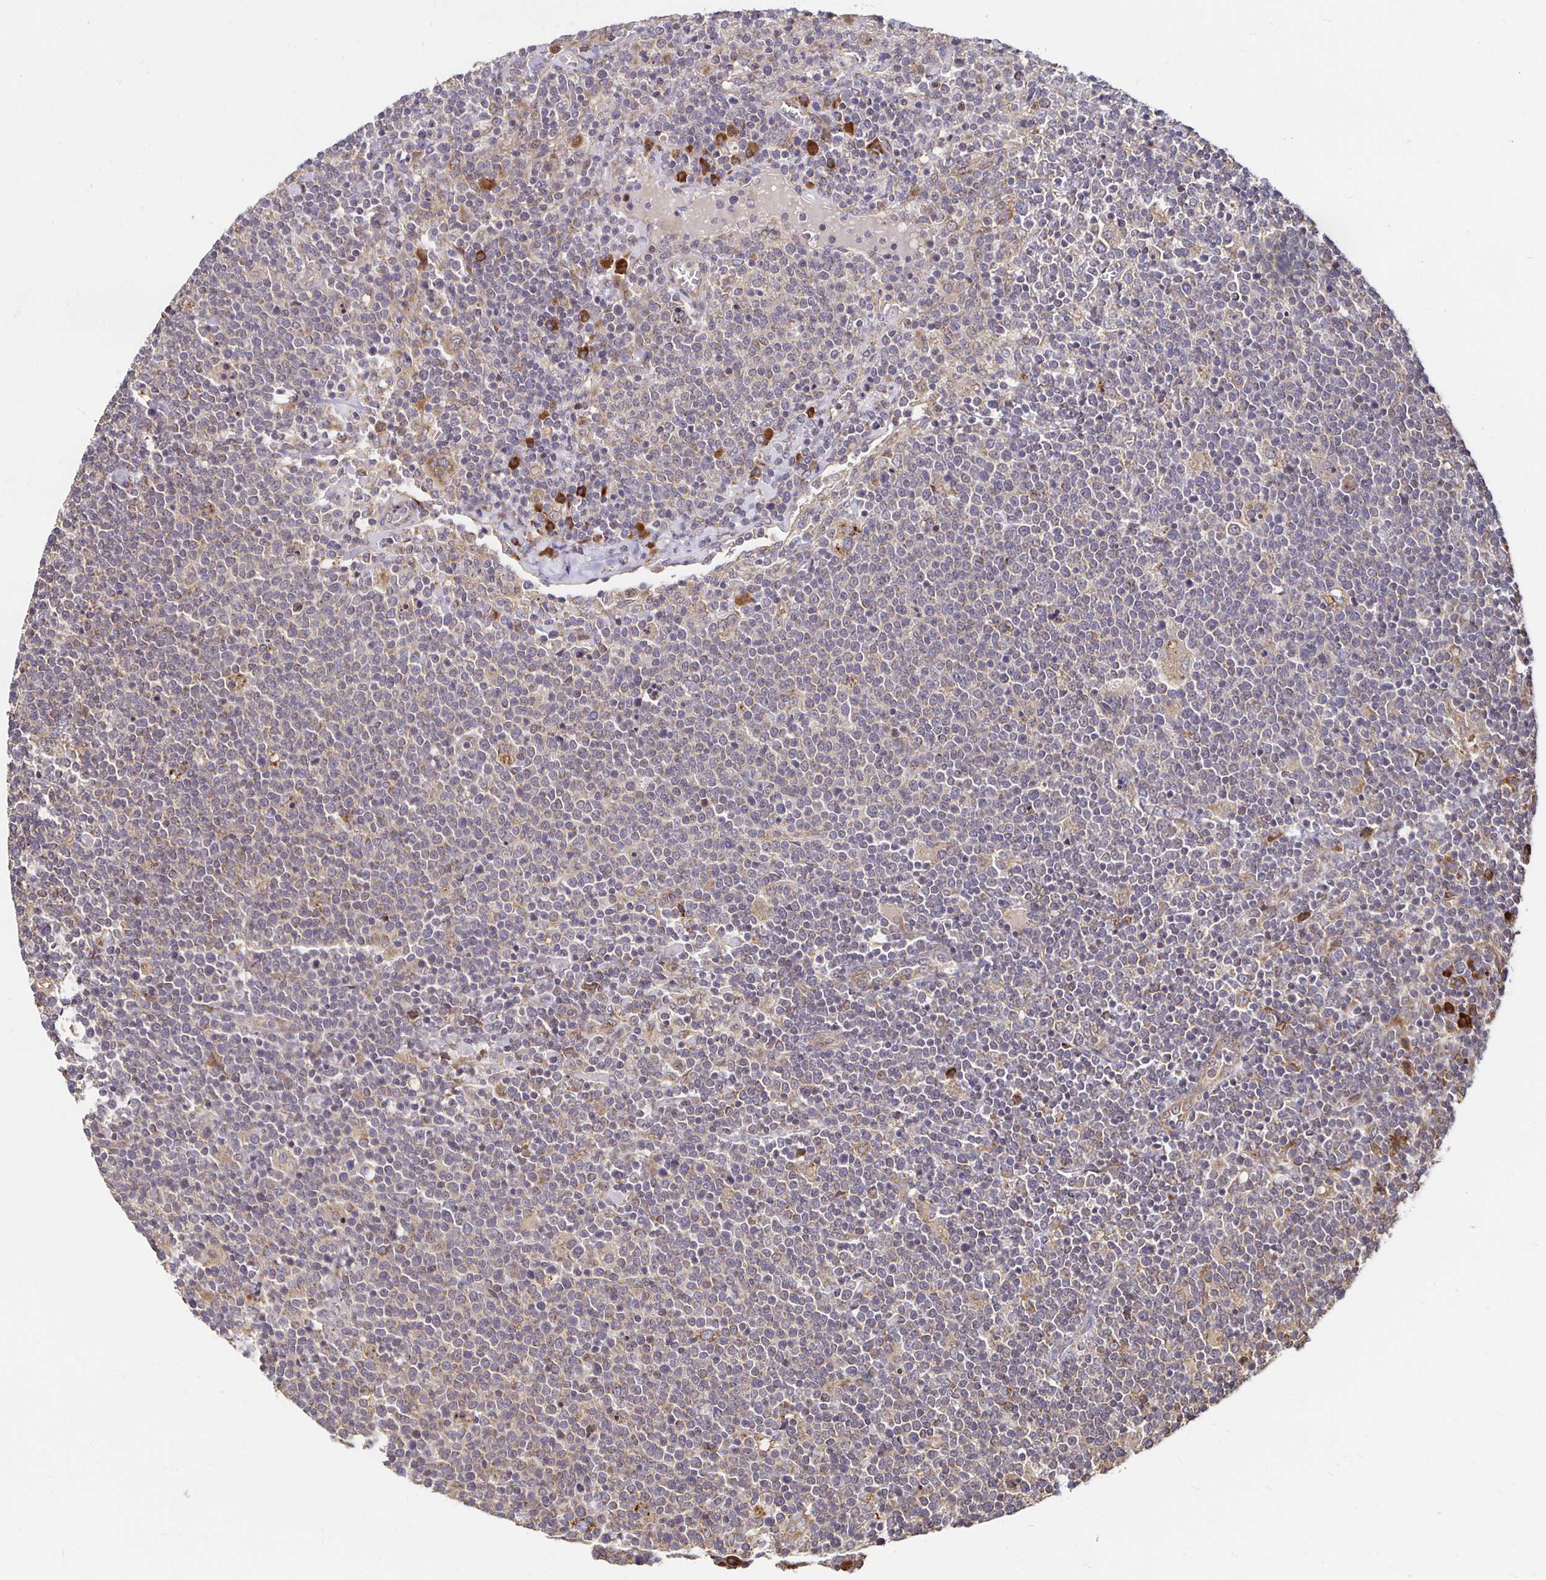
{"staining": {"intensity": "weak", "quantity": "<25%", "location": "cytoplasmic/membranous"}, "tissue": "lymphoma", "cell_type": "Tumor cells", "image_type": "cancer", "snomed": [{"axis": "morphology", "description": "Malignant lymphoma, non-Hodgkin's type, High grade"}, {"axis": "topography", "description": "Lymph node"}], "caption": "This is an immunohistochemistry micrograph of high-grade malignant lymphoma, non-Hodgkin's type. There is no staining in tumor cells.", "gene": "MLST8", "patient": {"sex": "male", "age": 61}}